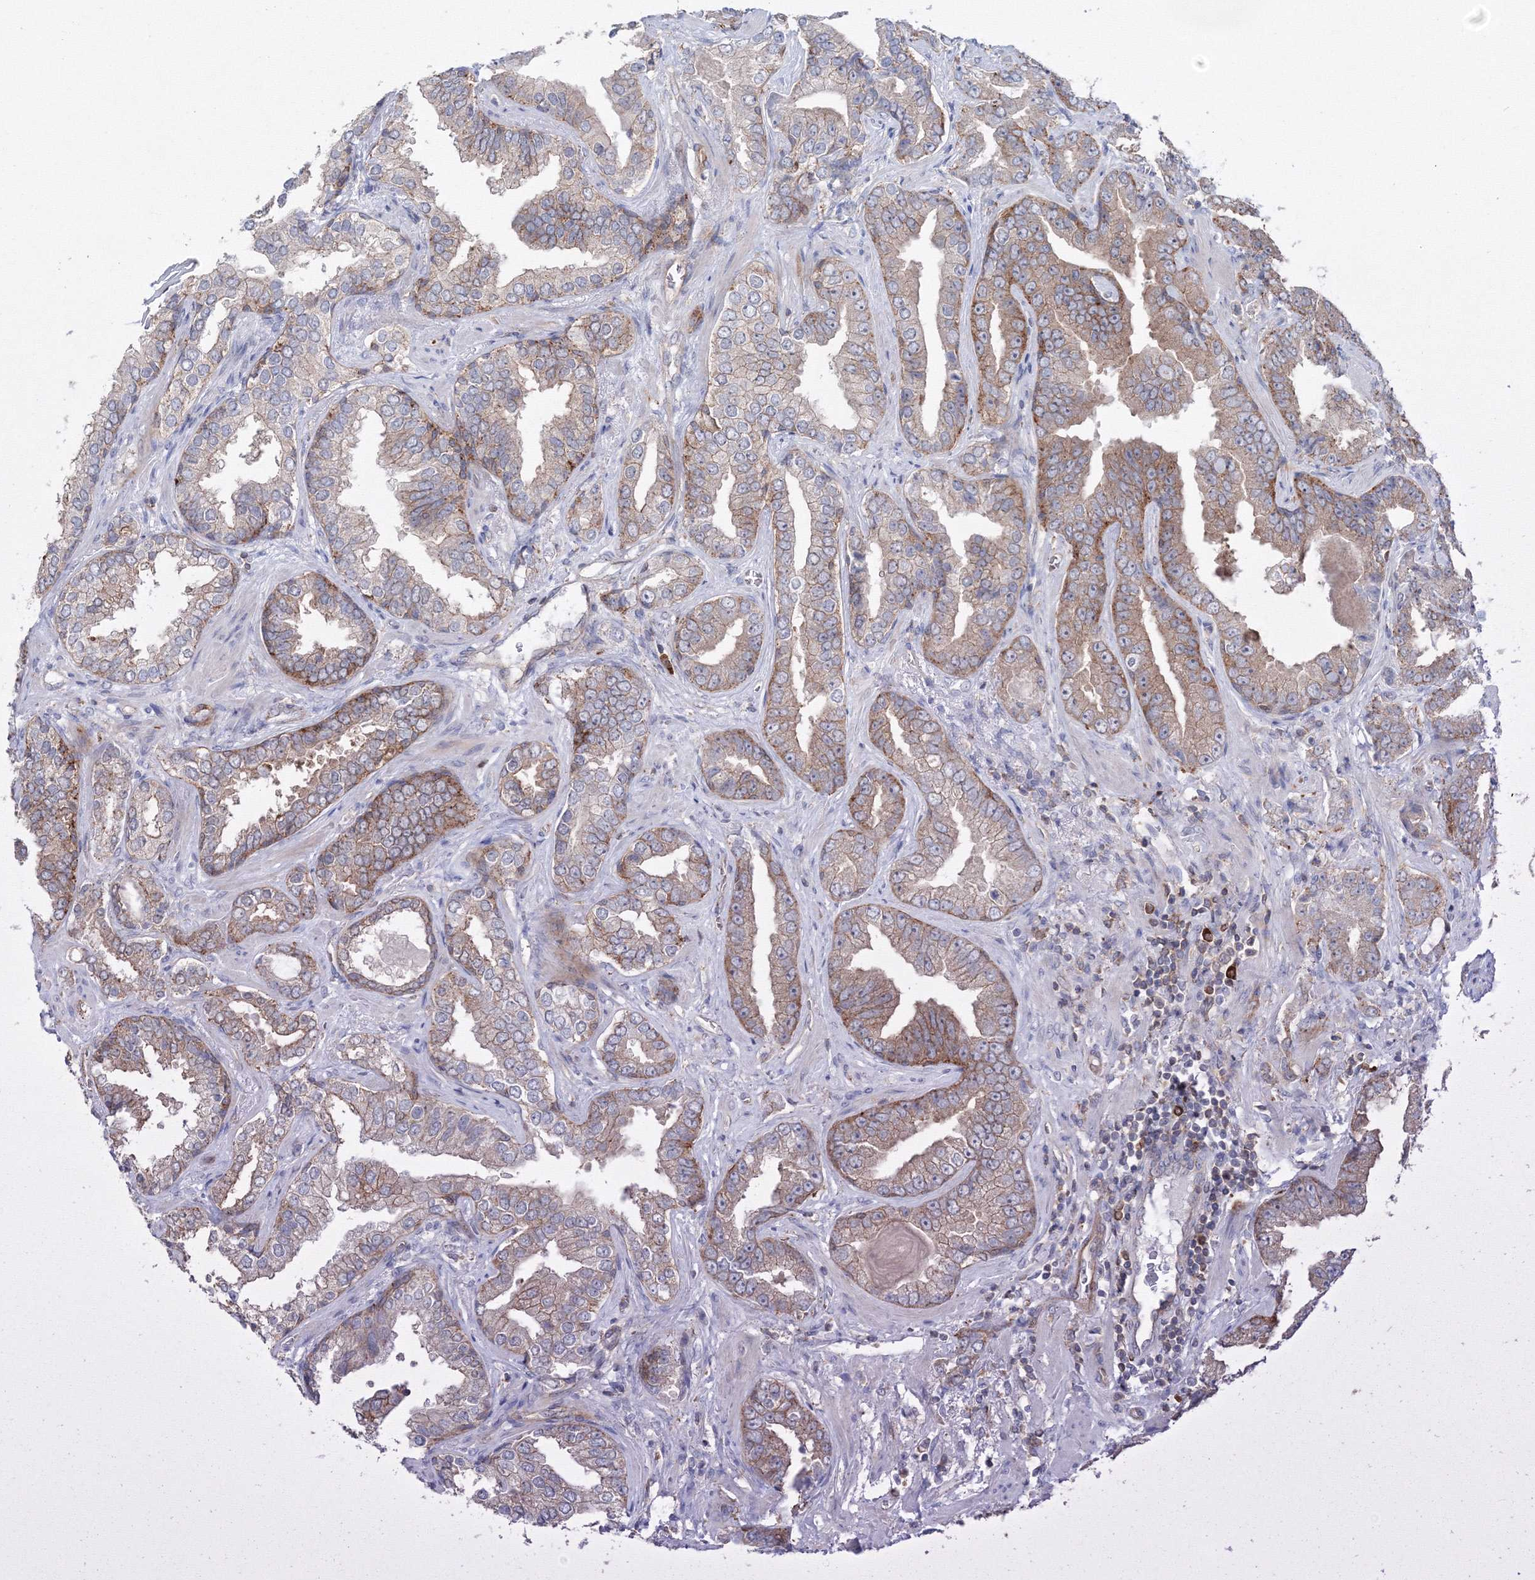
{"staining": {"intensity": "weak", "quantity": ">75%", "location": "cytoplasmic/membranous"}, "tissue": "prostate cancer", "cell_type": "Tumor cells", "image_type": "cancer", "snomed": [{"axis": "morphology", "description": "Adenocarcinoma, Low grade"}, {"axis": "topography", "description": "Prostate"}], "caption": "Immunohistochemical staining of human prostate adenocarcinoma (low-grade) displays weak cytoplasmic/membranous protein staining in about >75% of tumor cells.", "gene": "GGA2", "patient": {"sex": "male", "age": 60}}